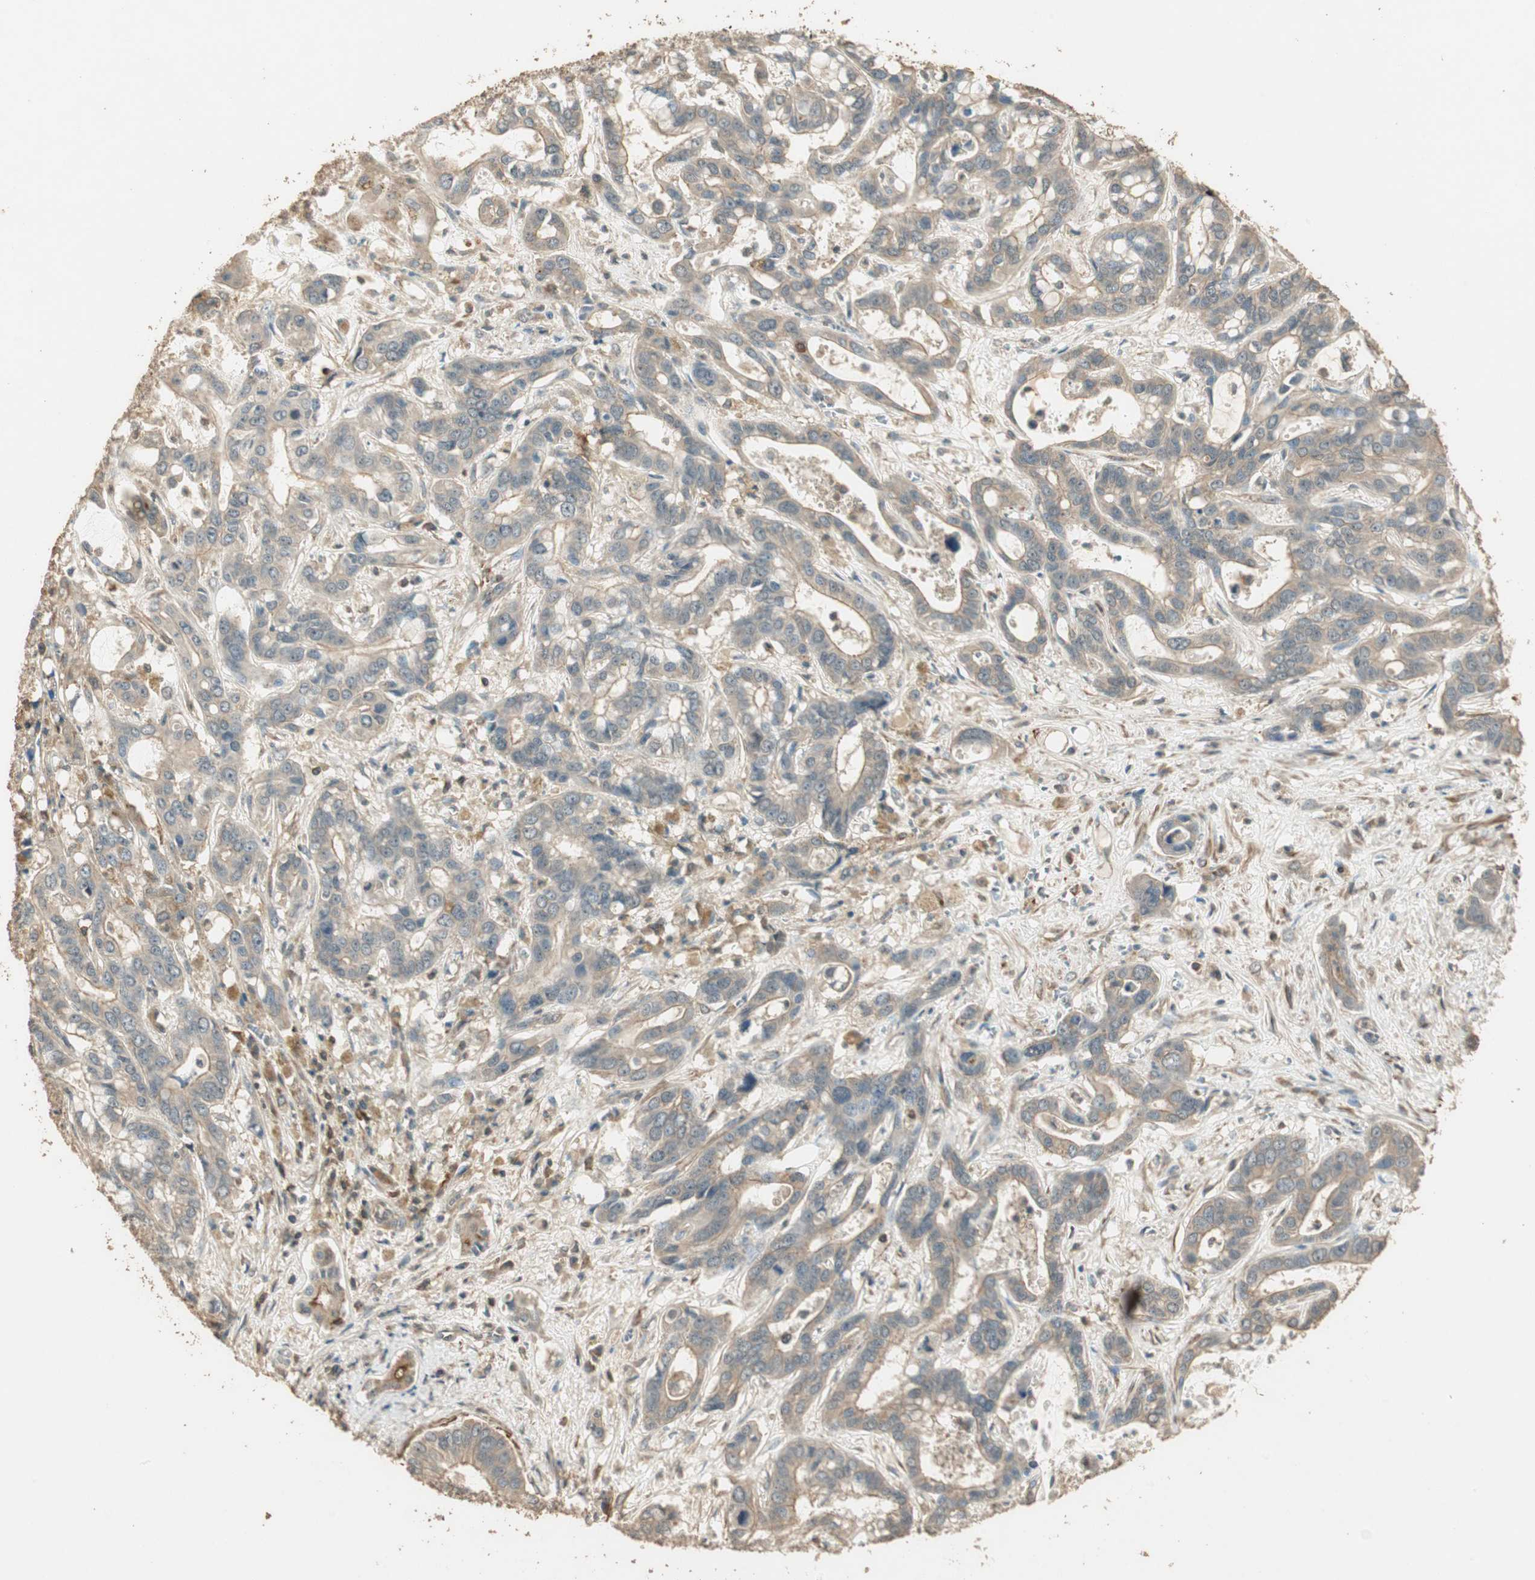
{"staining": {"intensity": "weak", "quantity": "<25%", "location": "cytoplasmic/membranous"}, "tissue": "liver cancer", "cell_type": "Tumor cells", "image_type": "cancer", "snomed": [{"axis": "morphology", "description": "Cholangiocarcinoma"}, {"axis": "topography", "description": "Liver"}], "caption": "A high-resolution micrograph shows immunohistochemistry staining of liver cholangiocarcinoma, which demonstrates no significant expression in tumor cells. (DAB immunohistochemistry, high magnification).", "gene": "USP2", "patient": {"sex": "female", "age": 65}}